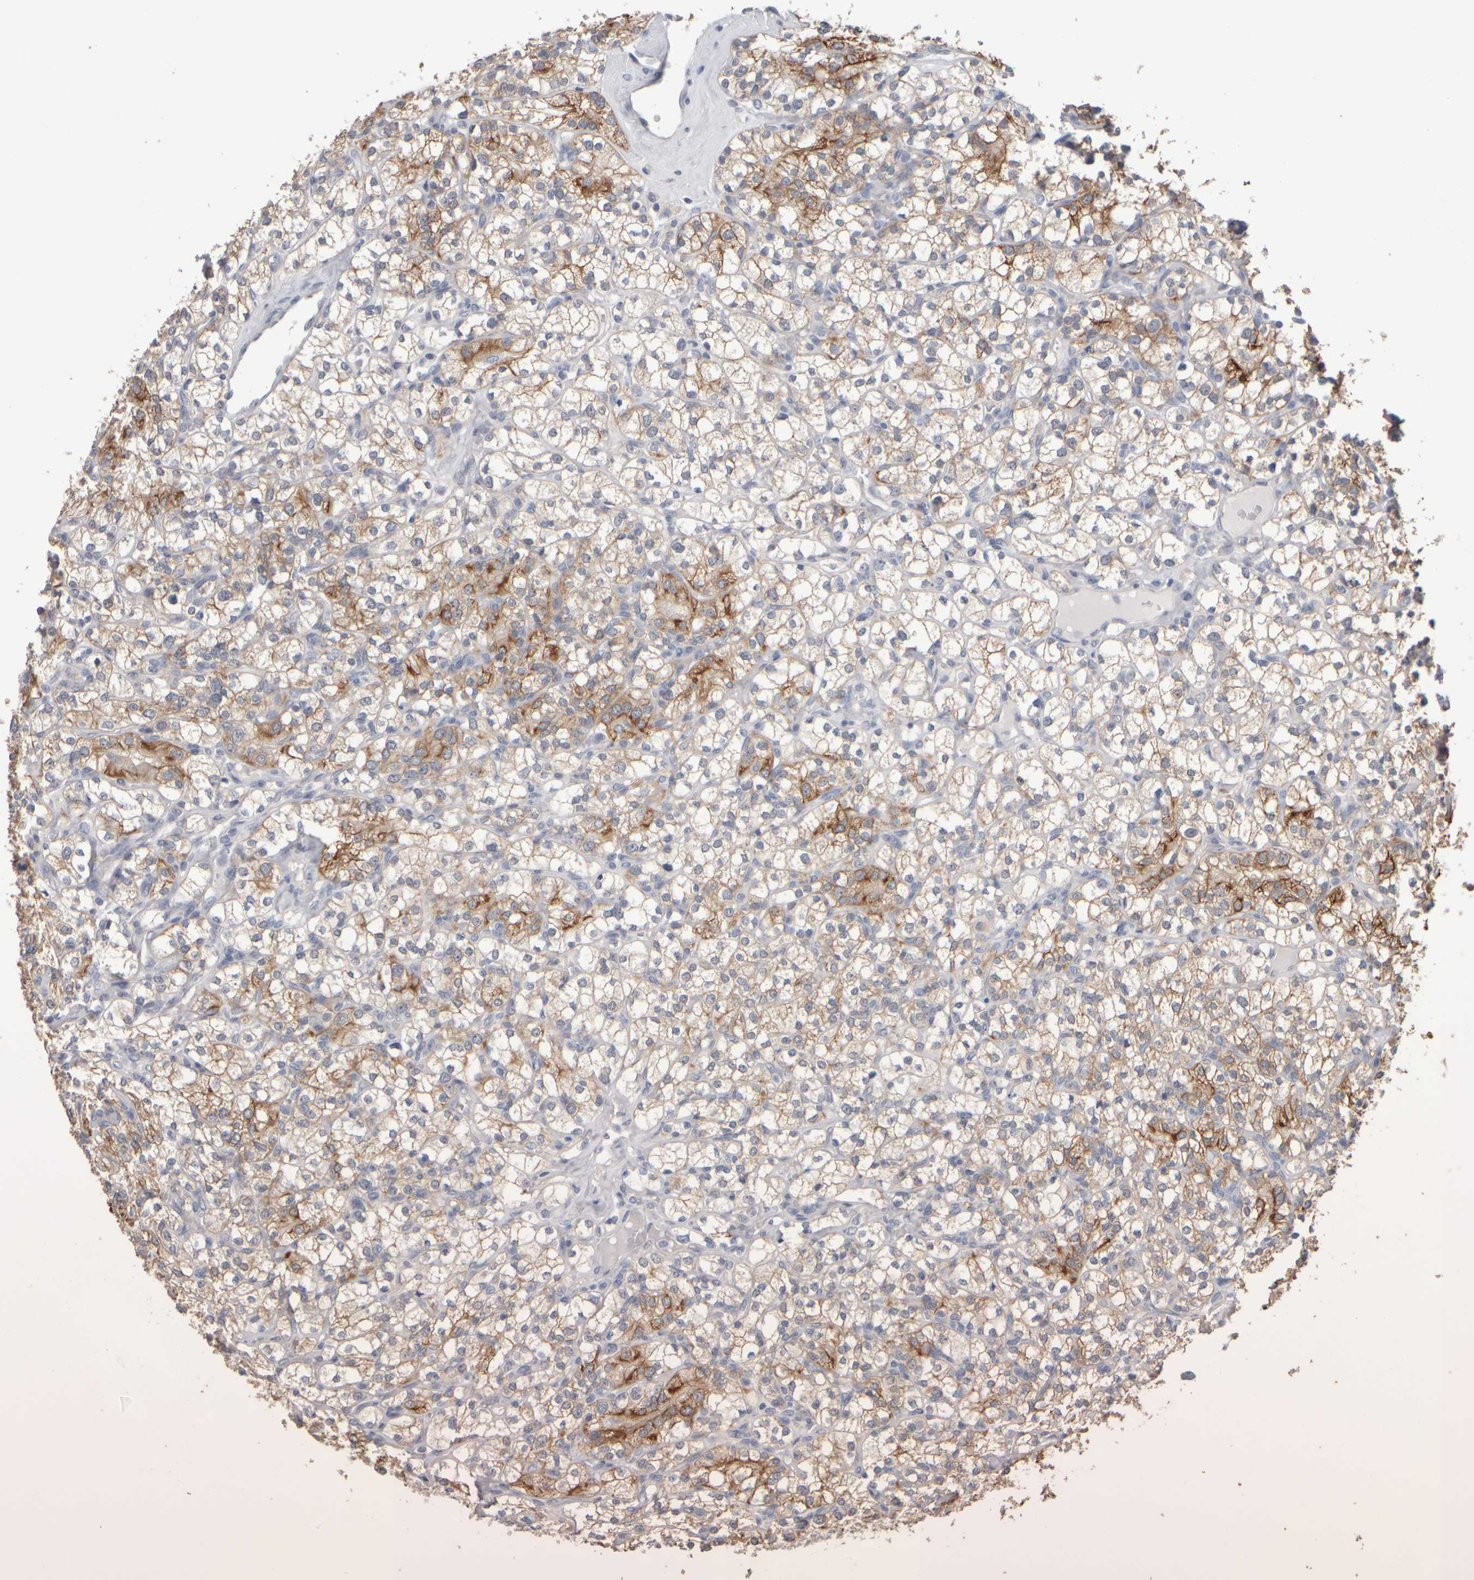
{"staining": {"intensity": "moderate", "quantity": ">75%", "location": "cytoplasmic/membranous"}, "tissue": "renal cancer", "cell_type": "Tumor cells", "image_type": "cancer", "snomed": [{"axis": "morphology", "description": "Adenocarcinoma, NOS"}, {"axis": "topography", "description": "Kidney"}], "caption": "There is medium levels of moderate cytoplasmic/membranous staining in tumor cells of renal adenocarcinoma, as demonstrated by immunohistochemical staining (brown color).", "gene": "EPHX2", "patient": {"sex": "male", "age": 77}}